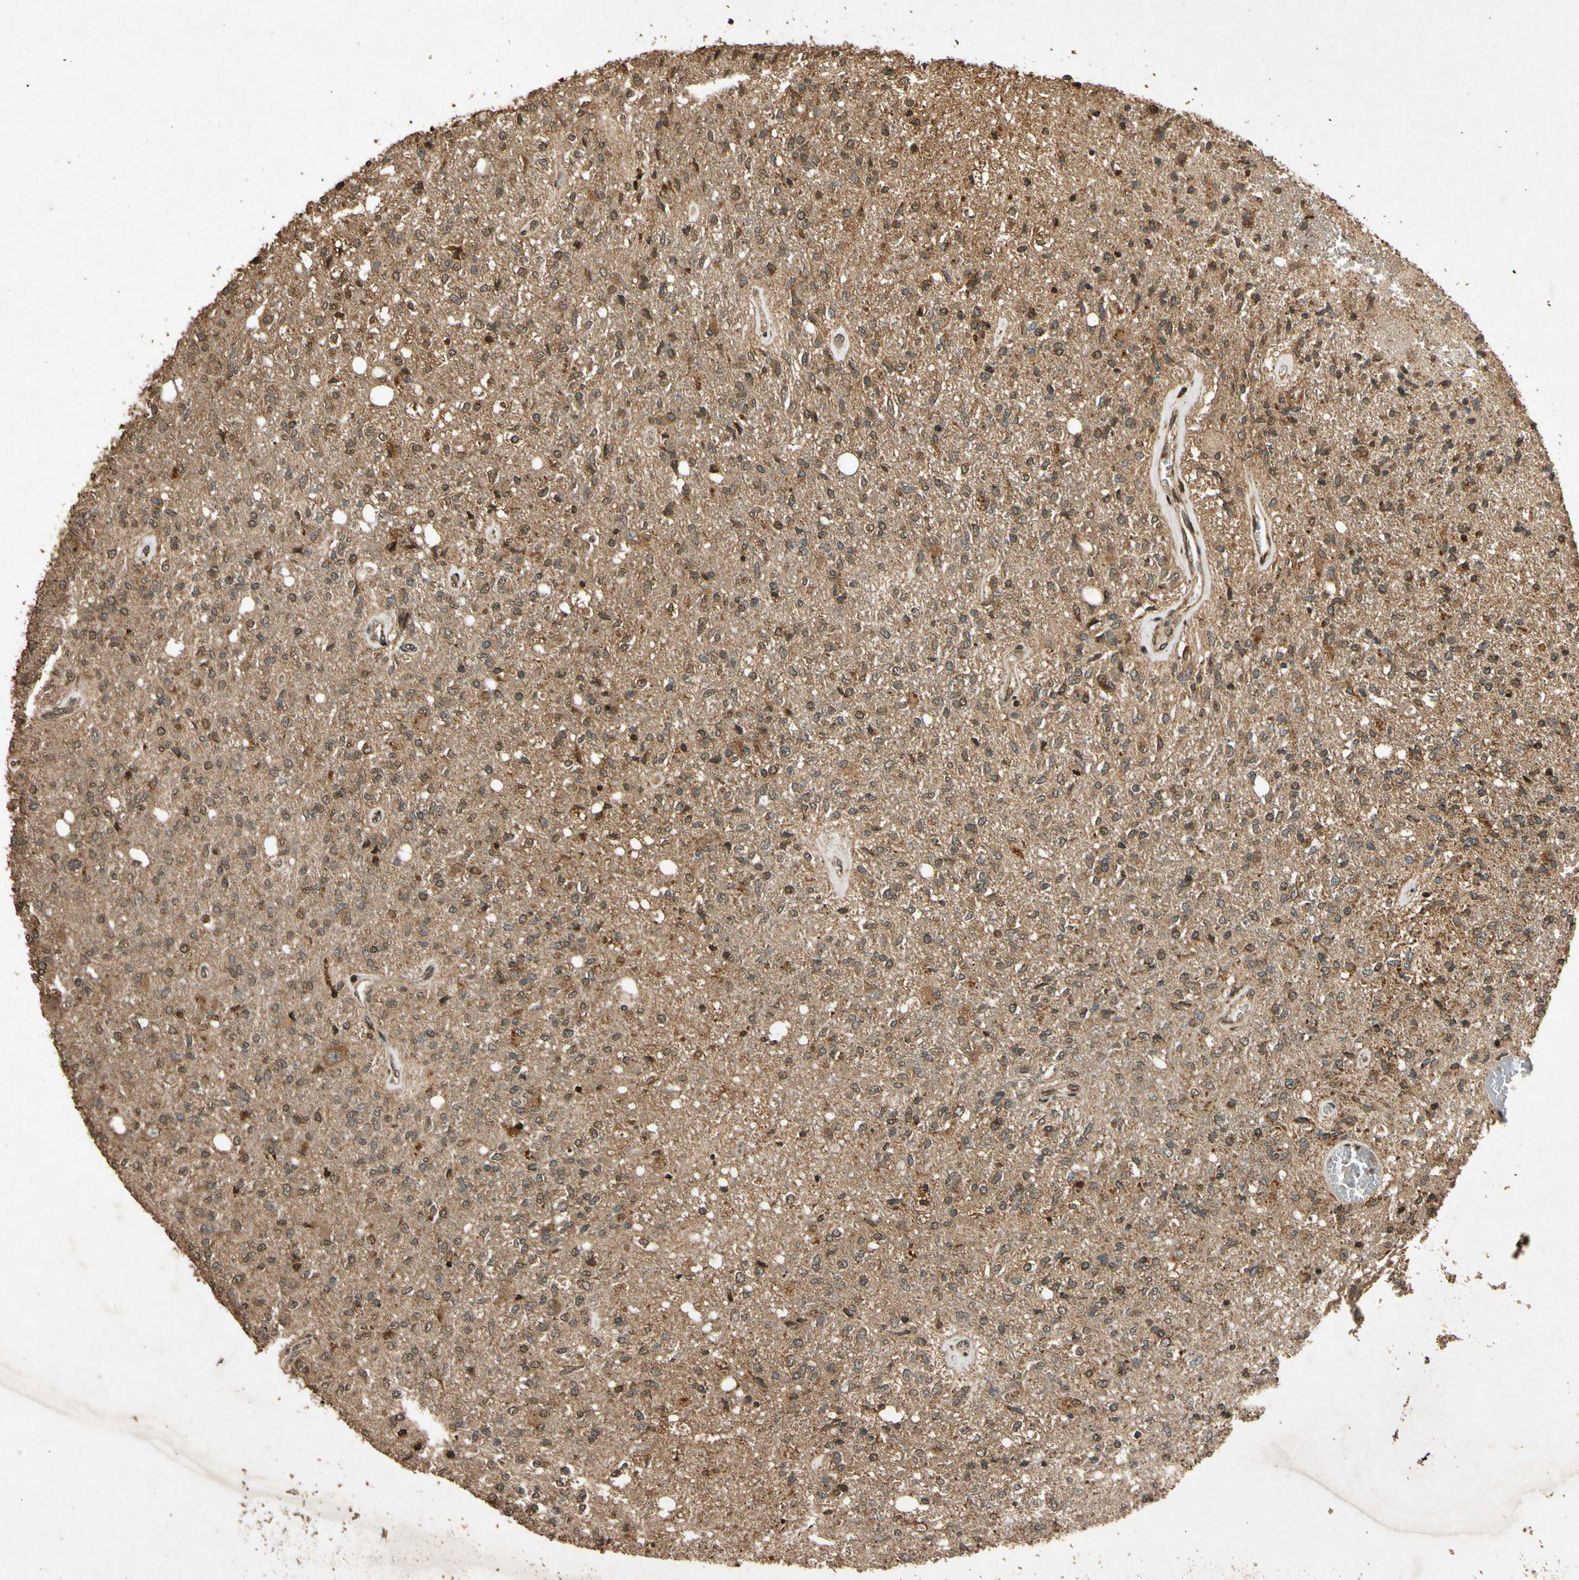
{"staining": {"intensity": "moderate", "quantity": ">75%", "location": "cytoplasmic/membranous"}, "tissue": "glioma", "cell_type": "Tumor cells", "image_type": "cancer", "snomed": [{"axis": "morphology", "description": "Normal tissue, NOS"}, {"axis": "morphology", "description": "Glioma, malignant, High grade"}, {"axis": "topography", "description": "Cerebral cortex"}], "caption": "Immunohistochemical staining of human high-grade glioma (malignant) reveals medium levels of moderate cytoplasmic/membranous positivity in about >75% of tumor cells.", "gene": "TXN2", "patient": {"sex": "male", "age": 77}}